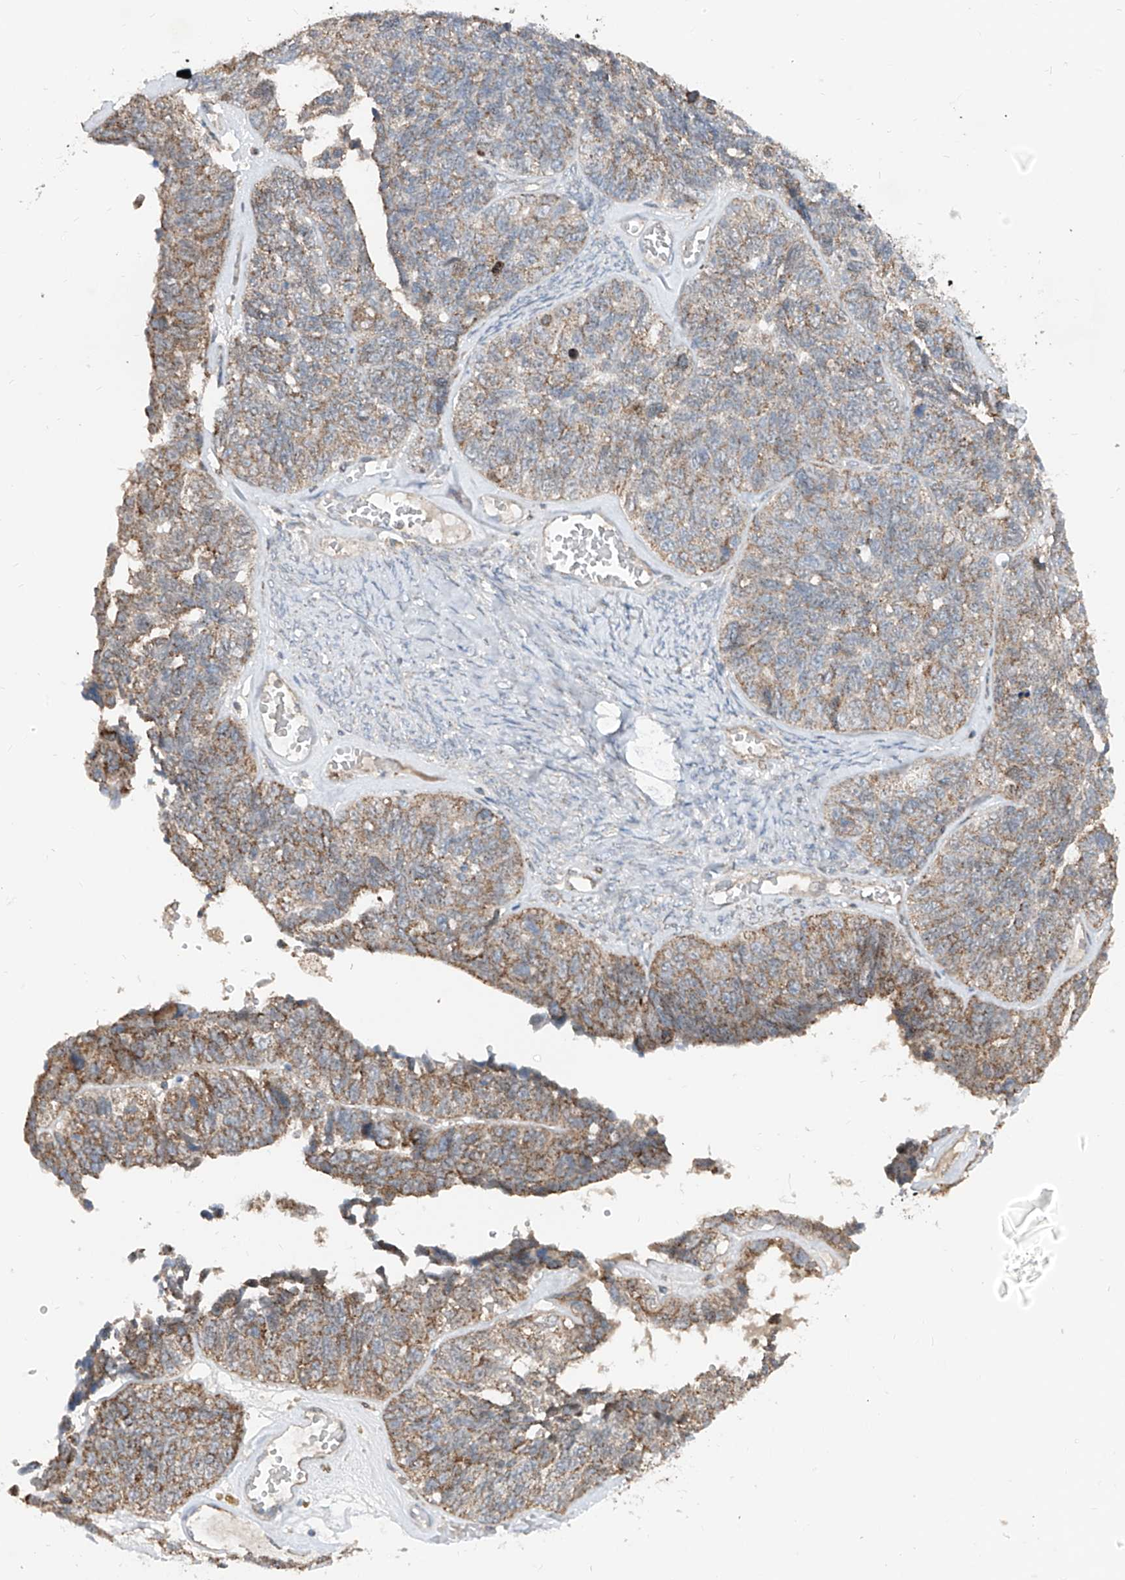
{"staining": {"intensity": "moderate", "quantity": ">75%", "location": "cytoplasmic/membranous"}, "tissue": "ovarian cancer", "cell_type": "Tumor cells", "image_type": "cancer", "snomed": [{"axis": "morphology", "description": "Cystadenocarcinoma, serous, NOS"}, {"axis": "topography", "description": "Ovary"}], "caption": "Human ovarian cancer (serous cystadenocarcinoma) stained with a protein marker demonstrates moderate staining in tumor cells.", "gene": "ABCD3", "patient": {"sex": "female", "age": 79}}